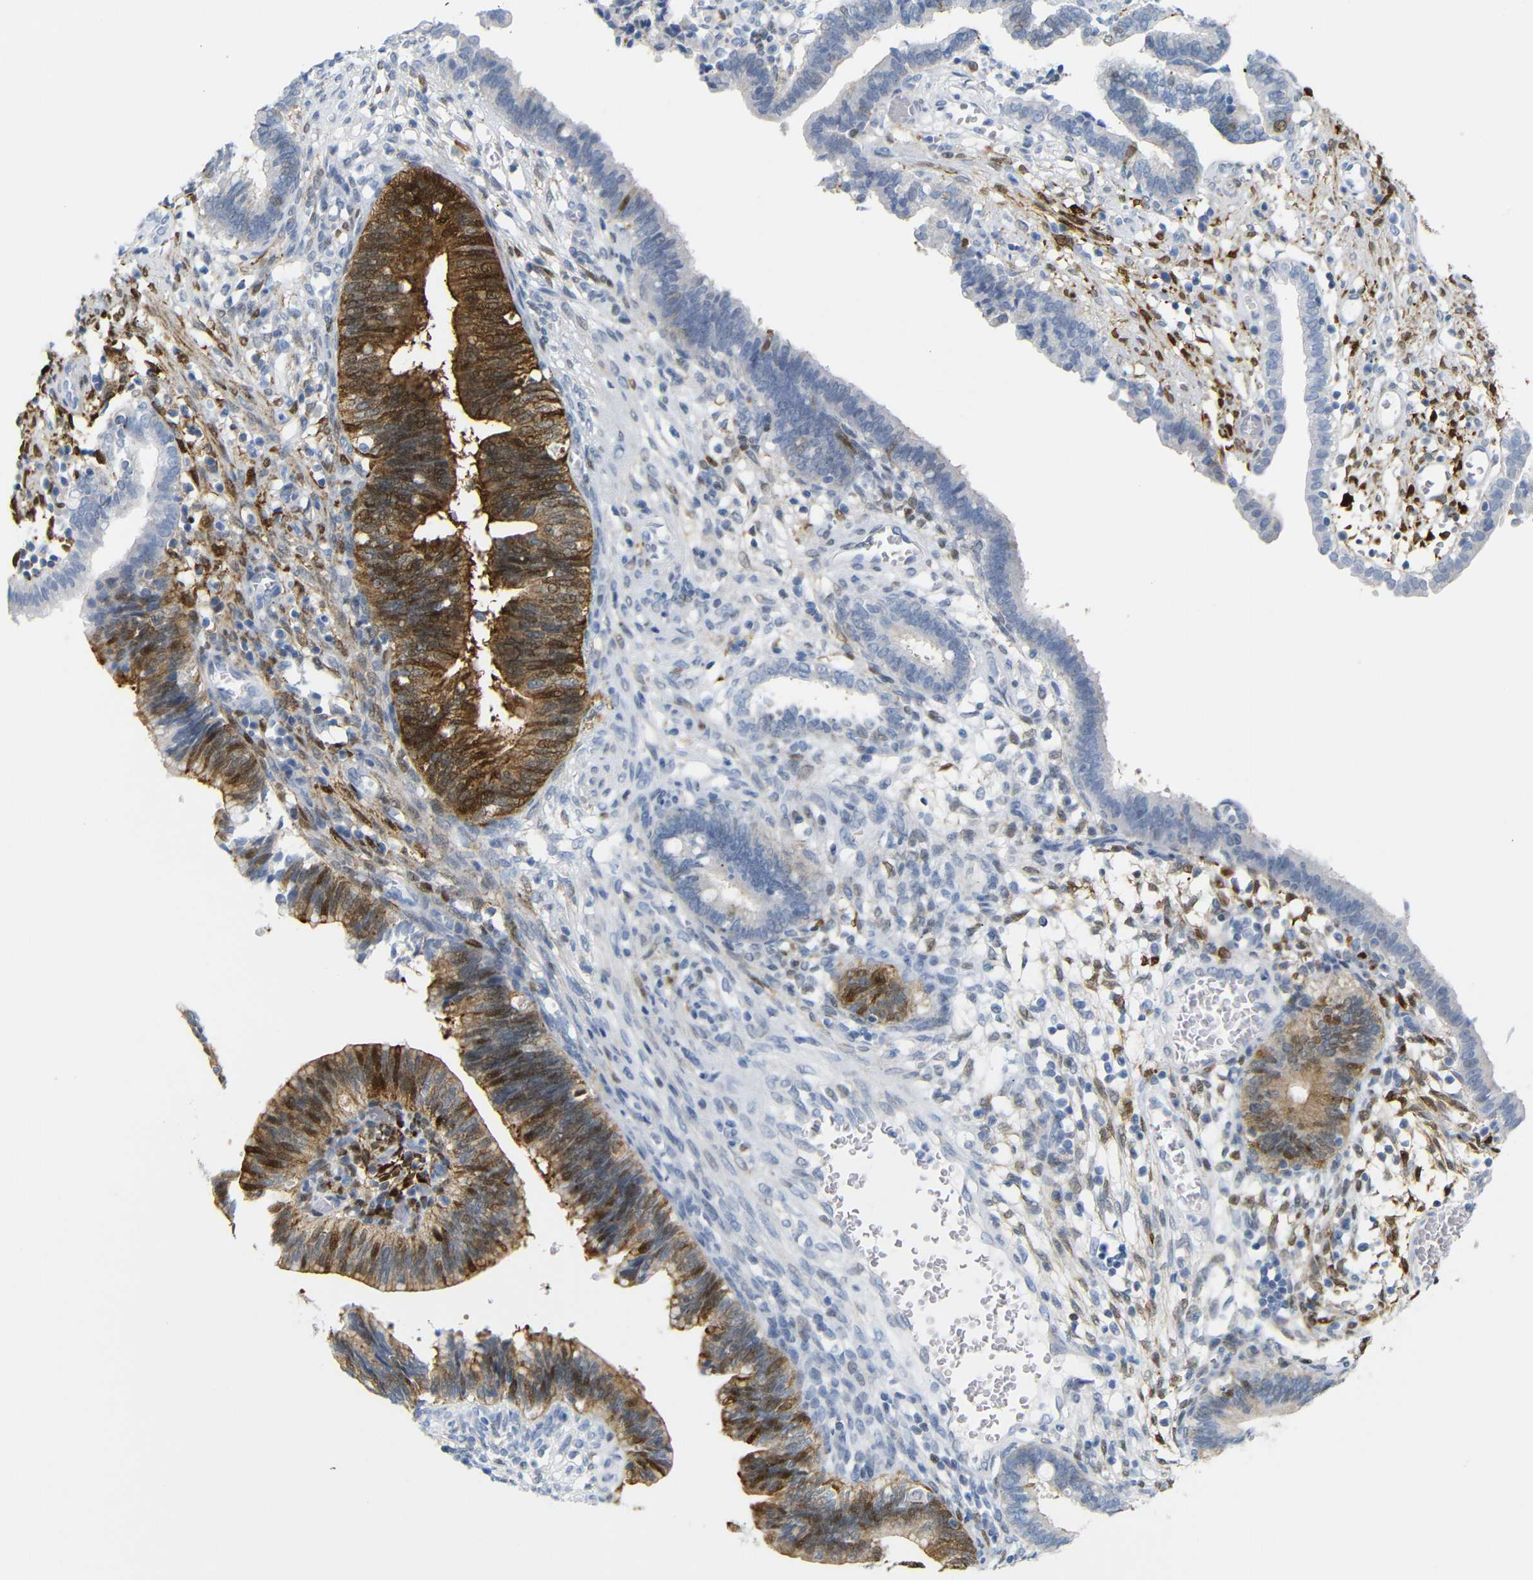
{"staining": {"intensity": "strong", "quantity": "25%-75%", "location": "cytoplasmic/membranous"}, "tissue": "cervical cancer", "cell_type": "Tumor cells", "image_type": "cancer", "snomed": [{"axis": "morphology", "description": "Adenocarcinoma, NOS"}, {"axis": "topography", "description": "Cervix"}], "caption": "This is a histology image of IHC staining of cervical adenocarcinoma, which shows strong positivity in the cytoplasmic/membranous of tumor cells.", "gene": "MT1A", "patient": {"sex": "female", "age": 44}}